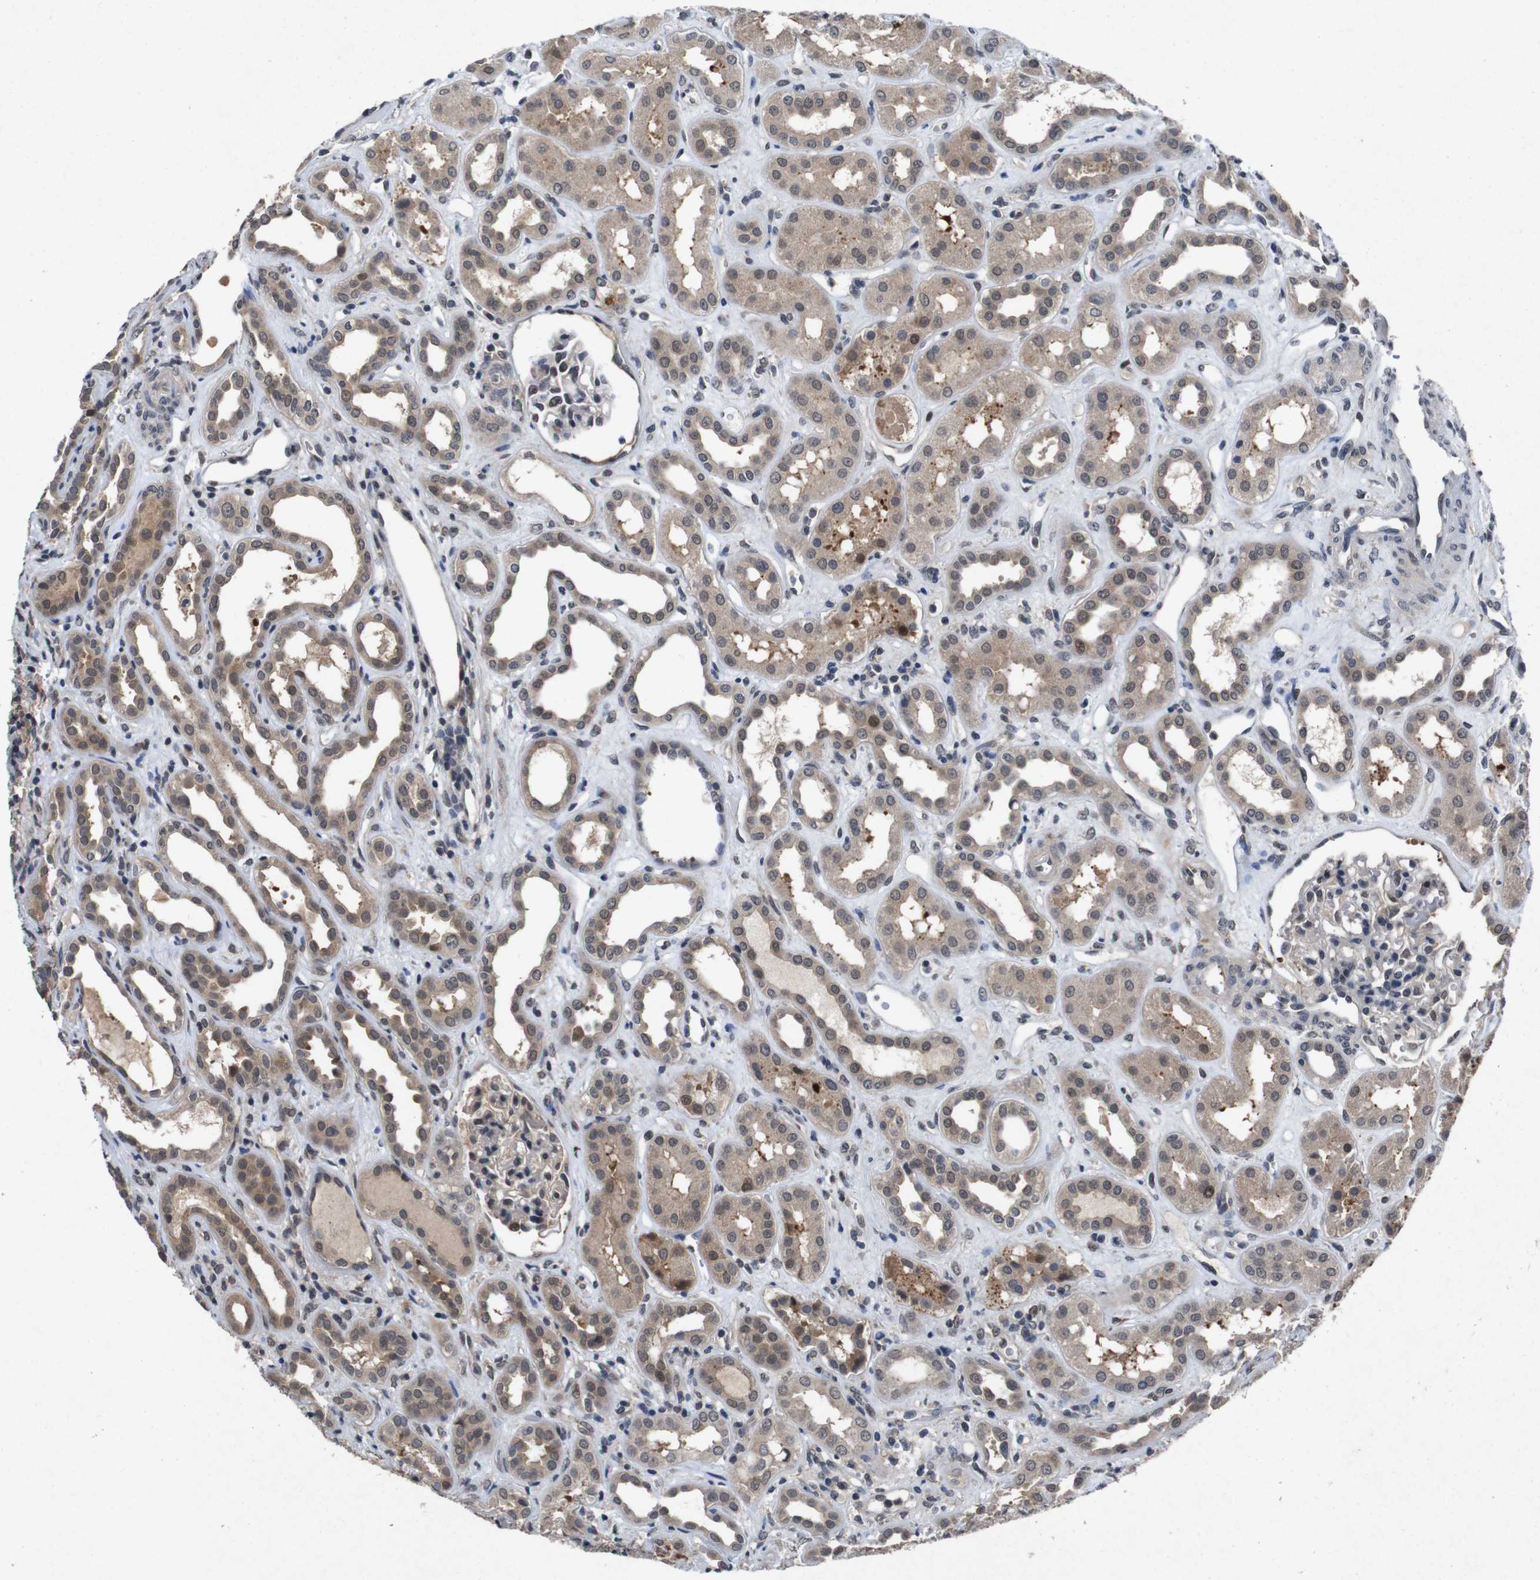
{"staining": {"intensity": "weak", "quantity": "<25%", "location": "cytoplasmic/membranous"}, "tissue": "kidney", "cell_type": "Cells in glomeruli", "image_type": "normal", "snomed": [{"axis": "morphology", "description": "Normal tissue, NOS"}, {"axis": "topography", "description": "Kidney"}], "caption": "The histopathology image demonstrates no staining of cells in glomeruli in benign kidney.", "gene": "AKT3", "patient": {"sex": "male", "age": 59}}